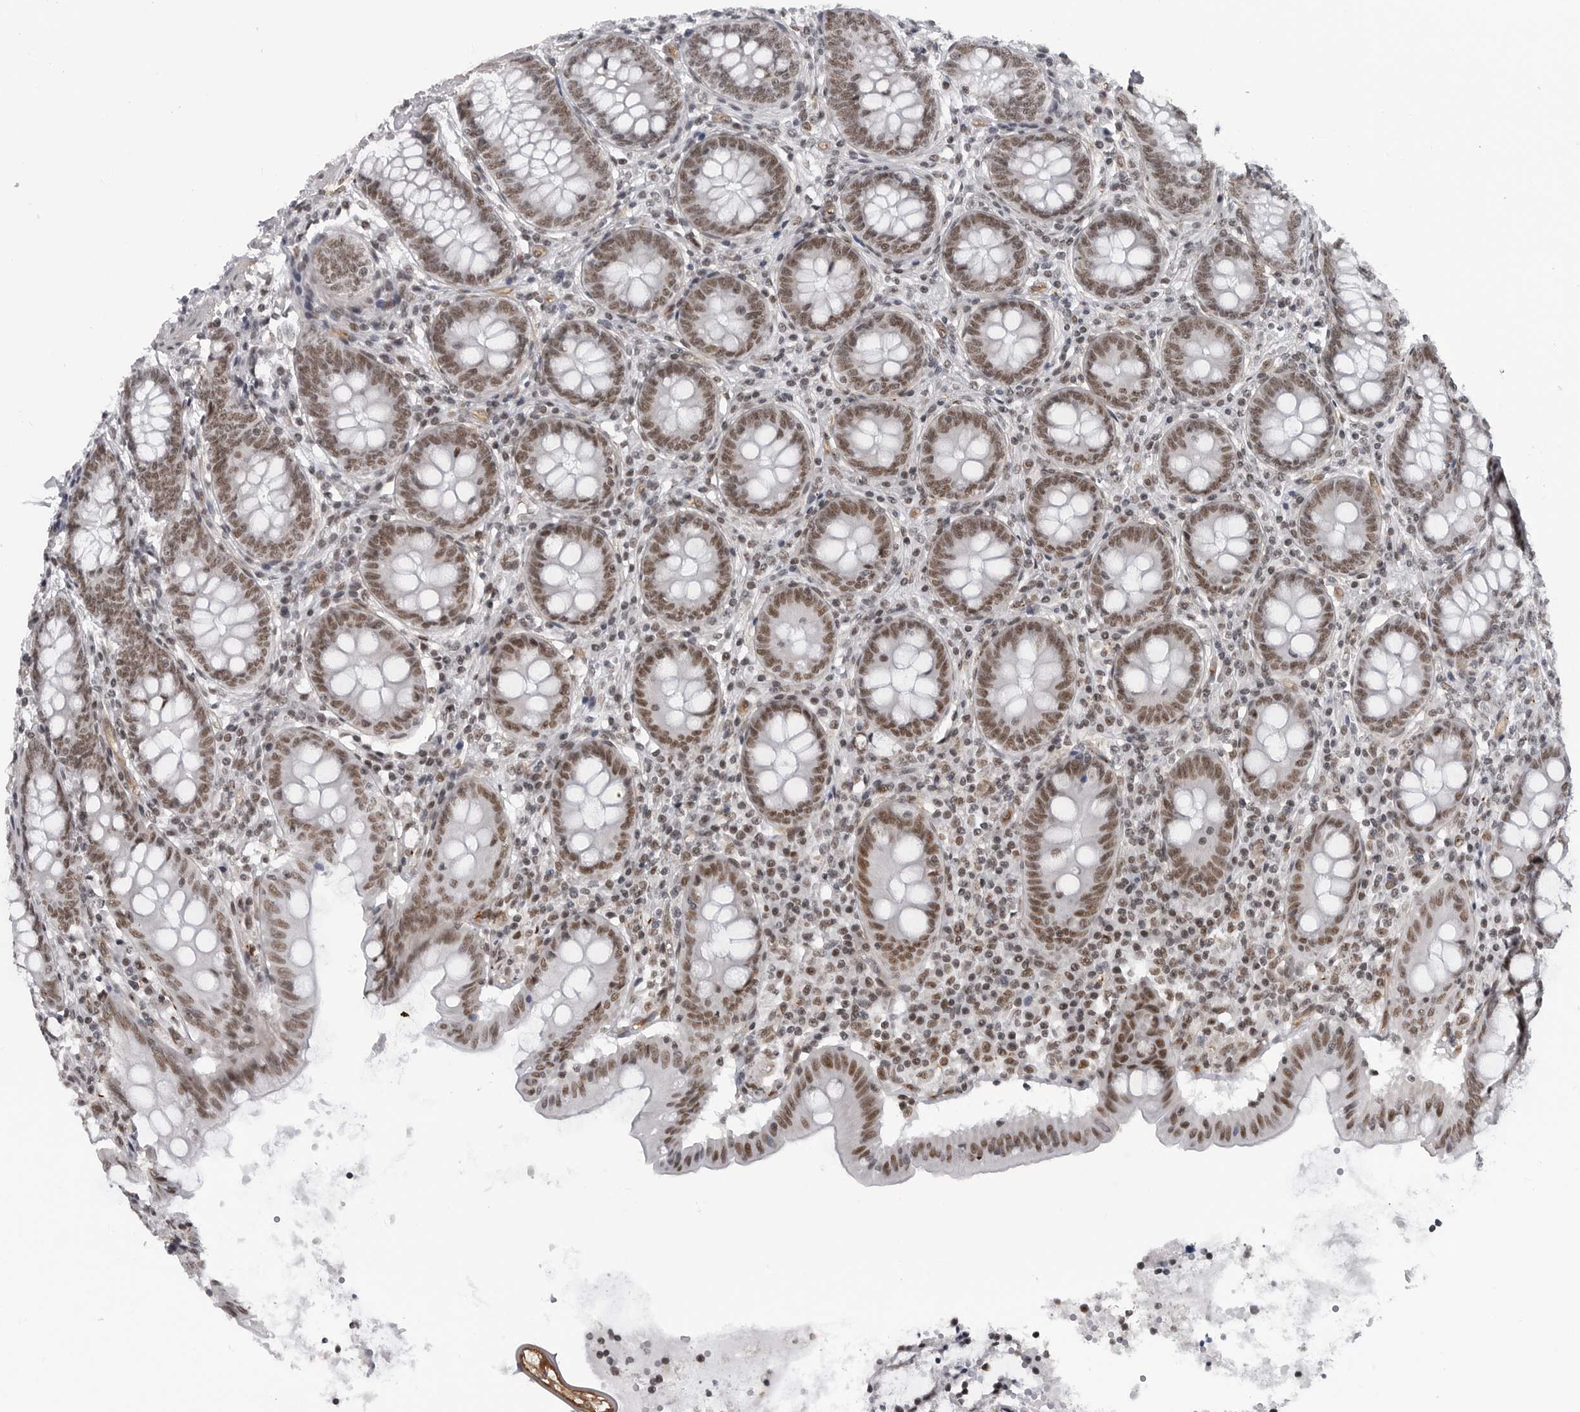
{"staining": {"intensity": "moderate", "quantity": ">75%", "location": "nuclear"}, "tissue": "appendix", "cell_type": "Glandular cells", "image_type": "normal", "snomed": [{"axis": "morphology", "description": "Normal tissue, NOS"}, {"axis": "topography", "description": "Appendix"}], "caption": "DAB (3,3'-diaminobenzidine) immunohistochemical staining of normal human appendix reveals moderate nuclear protein staining in approximately >75% of glandular cells. The staining is performed using DAB (3,3'-diaminobenzidine) brown chromogen to label protein expression. The nuclei are counter-stained blue using hematoxylin.", "gene": "RNF26", "patient": {"sex": "female", "age": 54}}